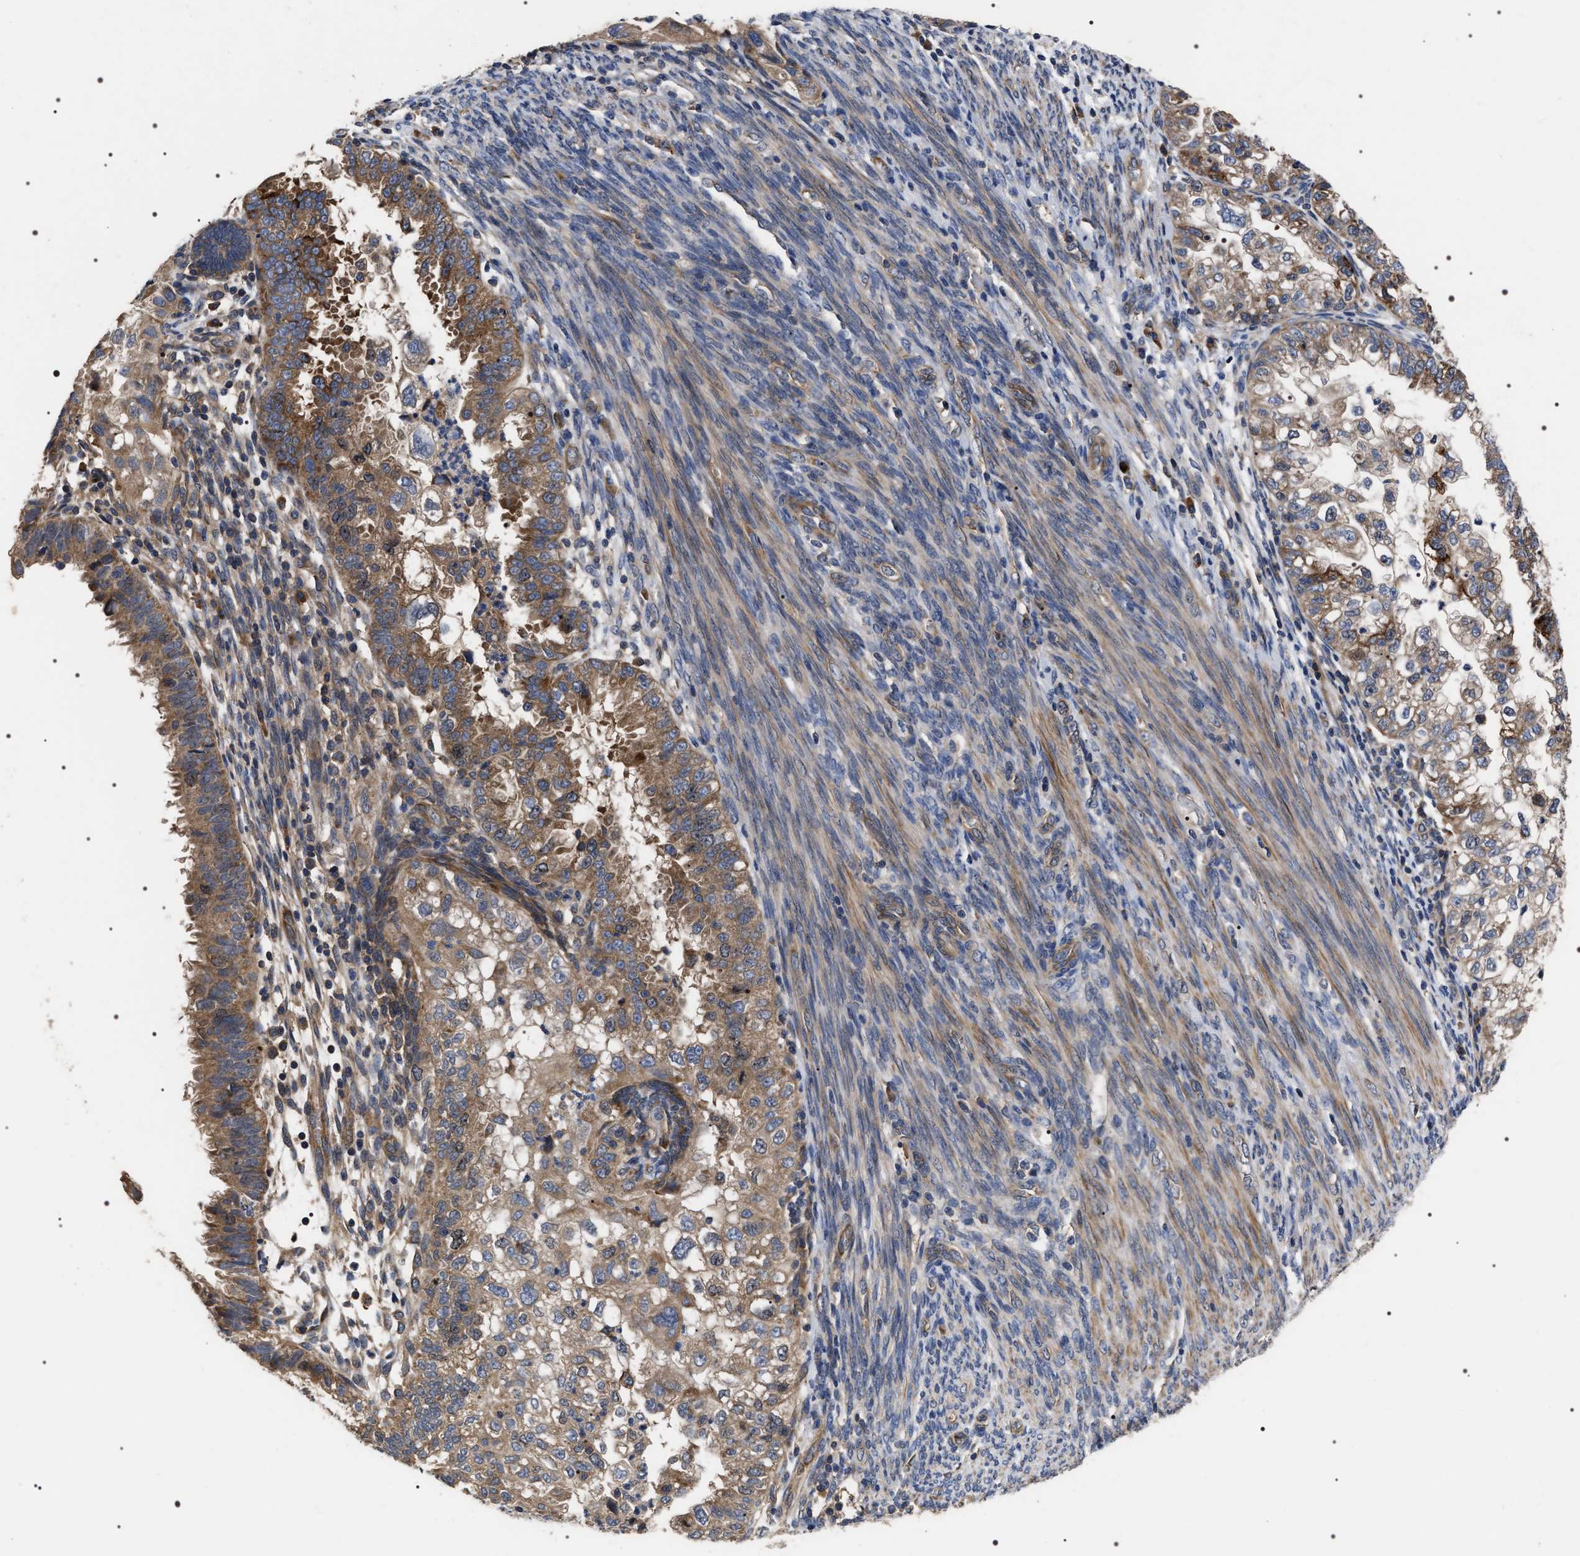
{"staining": {"intensity": "moderate", "quantity": ">75%", "location": "cytoplasmic/membranous"}, "tissue": "endometrial cancer", "cell_type": "Tumor cells", "image_type": "cancer", "snomed": [{"axis": "morphology", "description": "Adenocarcinoma, NOS"}, {"axis": "topography", "description": "Endometrium"}], "caption": "Endometrial adenocarcinoma stained with a protein marker shows moderate staining in tumor cells.", "gene": "MIS18A", "patient": {"sex": "female", "age": 85}}